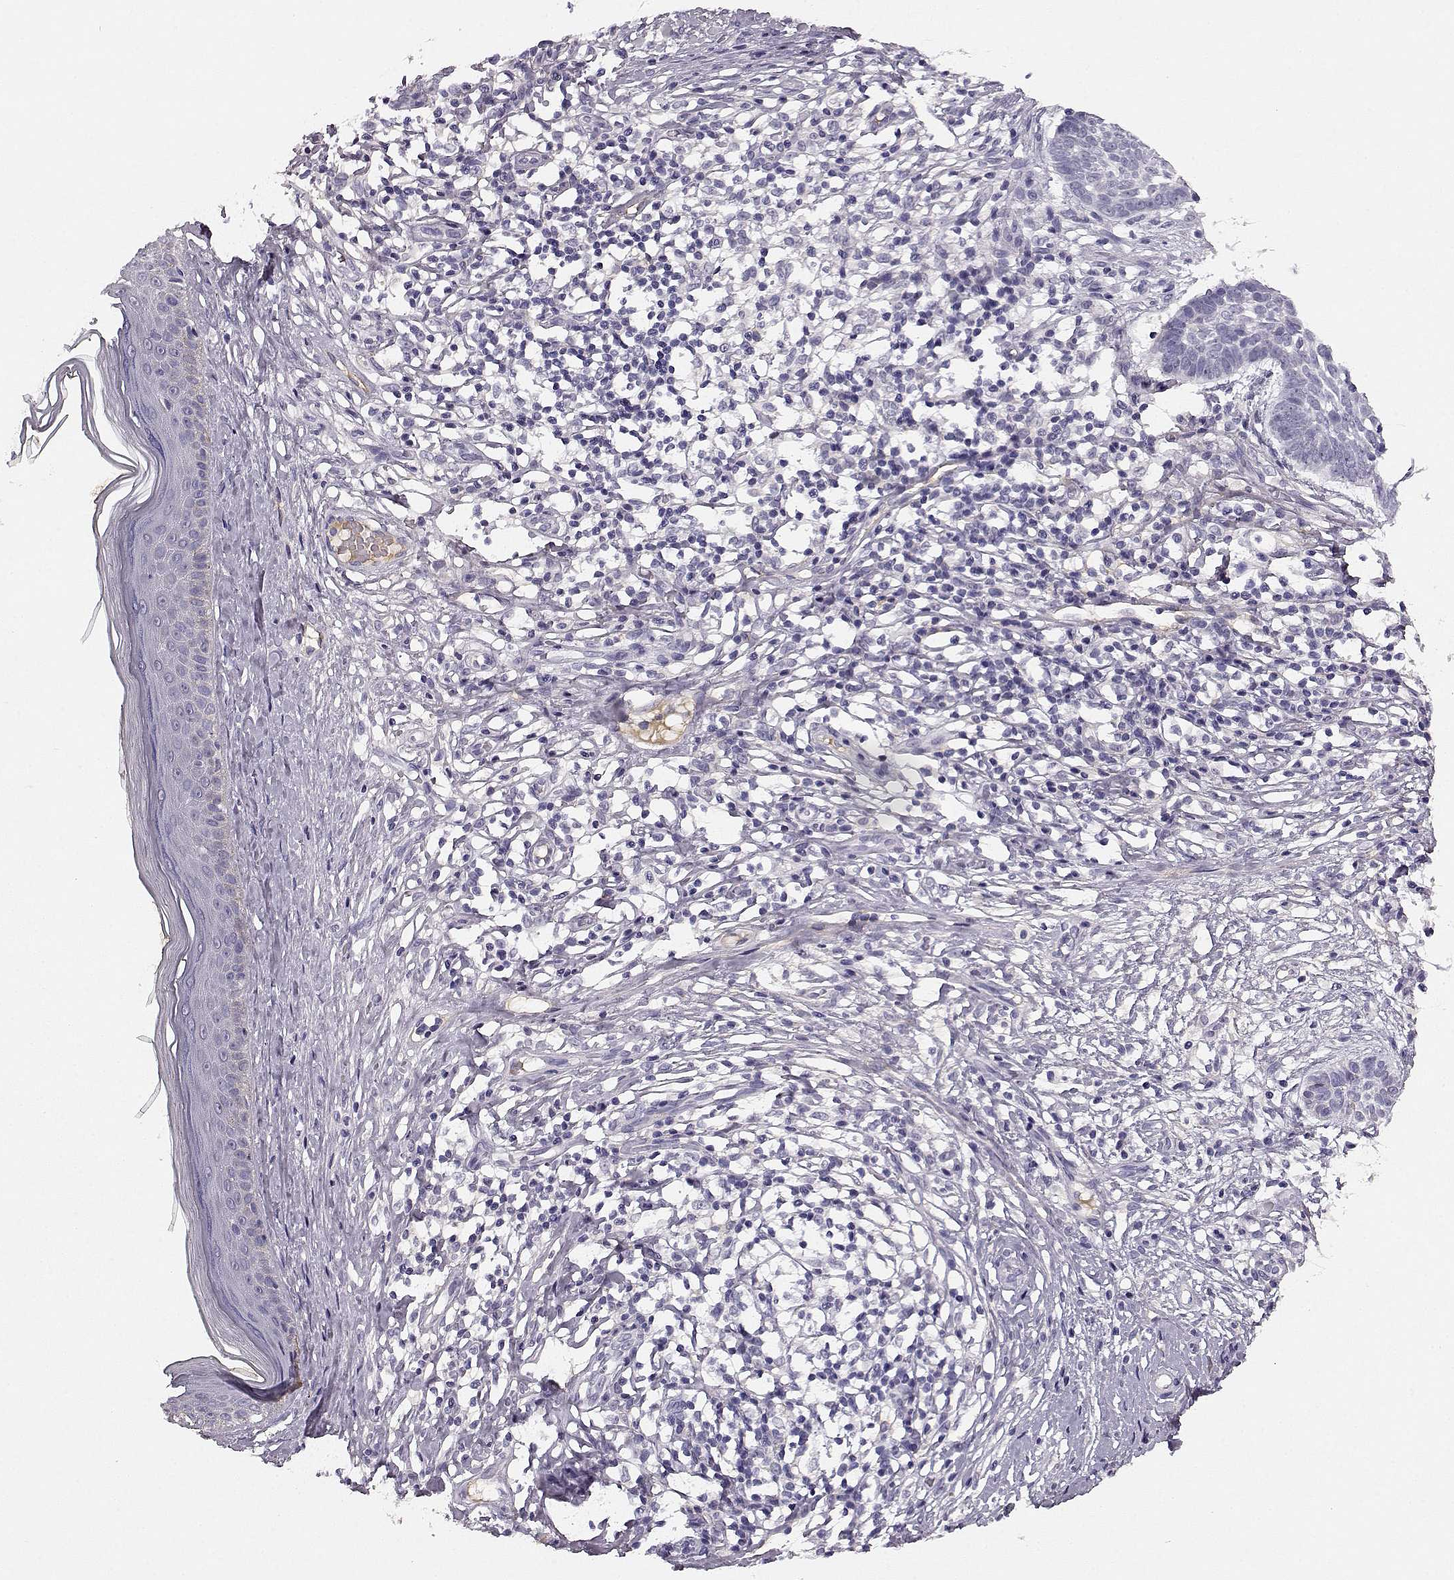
{"staining": {"intensity": "negative", "quantity": "none", "location": "none"}, "tissue": "skin cancer", "cell_type": "Tumor cells", "image_type": "cancer", "snomed": [{"axis": "morphology", "description": "Basal cell carcinoma"}, {"axis": "topography", "description": "Skin"}], "caption": "The image shows no significant expression in tumor cells of skin basal cell carcinoma. (DAB (3,3'-diaminobenzidine) immunohistochemistry (IHC), high magnification).", "gene": "TRIM69", "patient": {"sex": "male", "age": 85}}